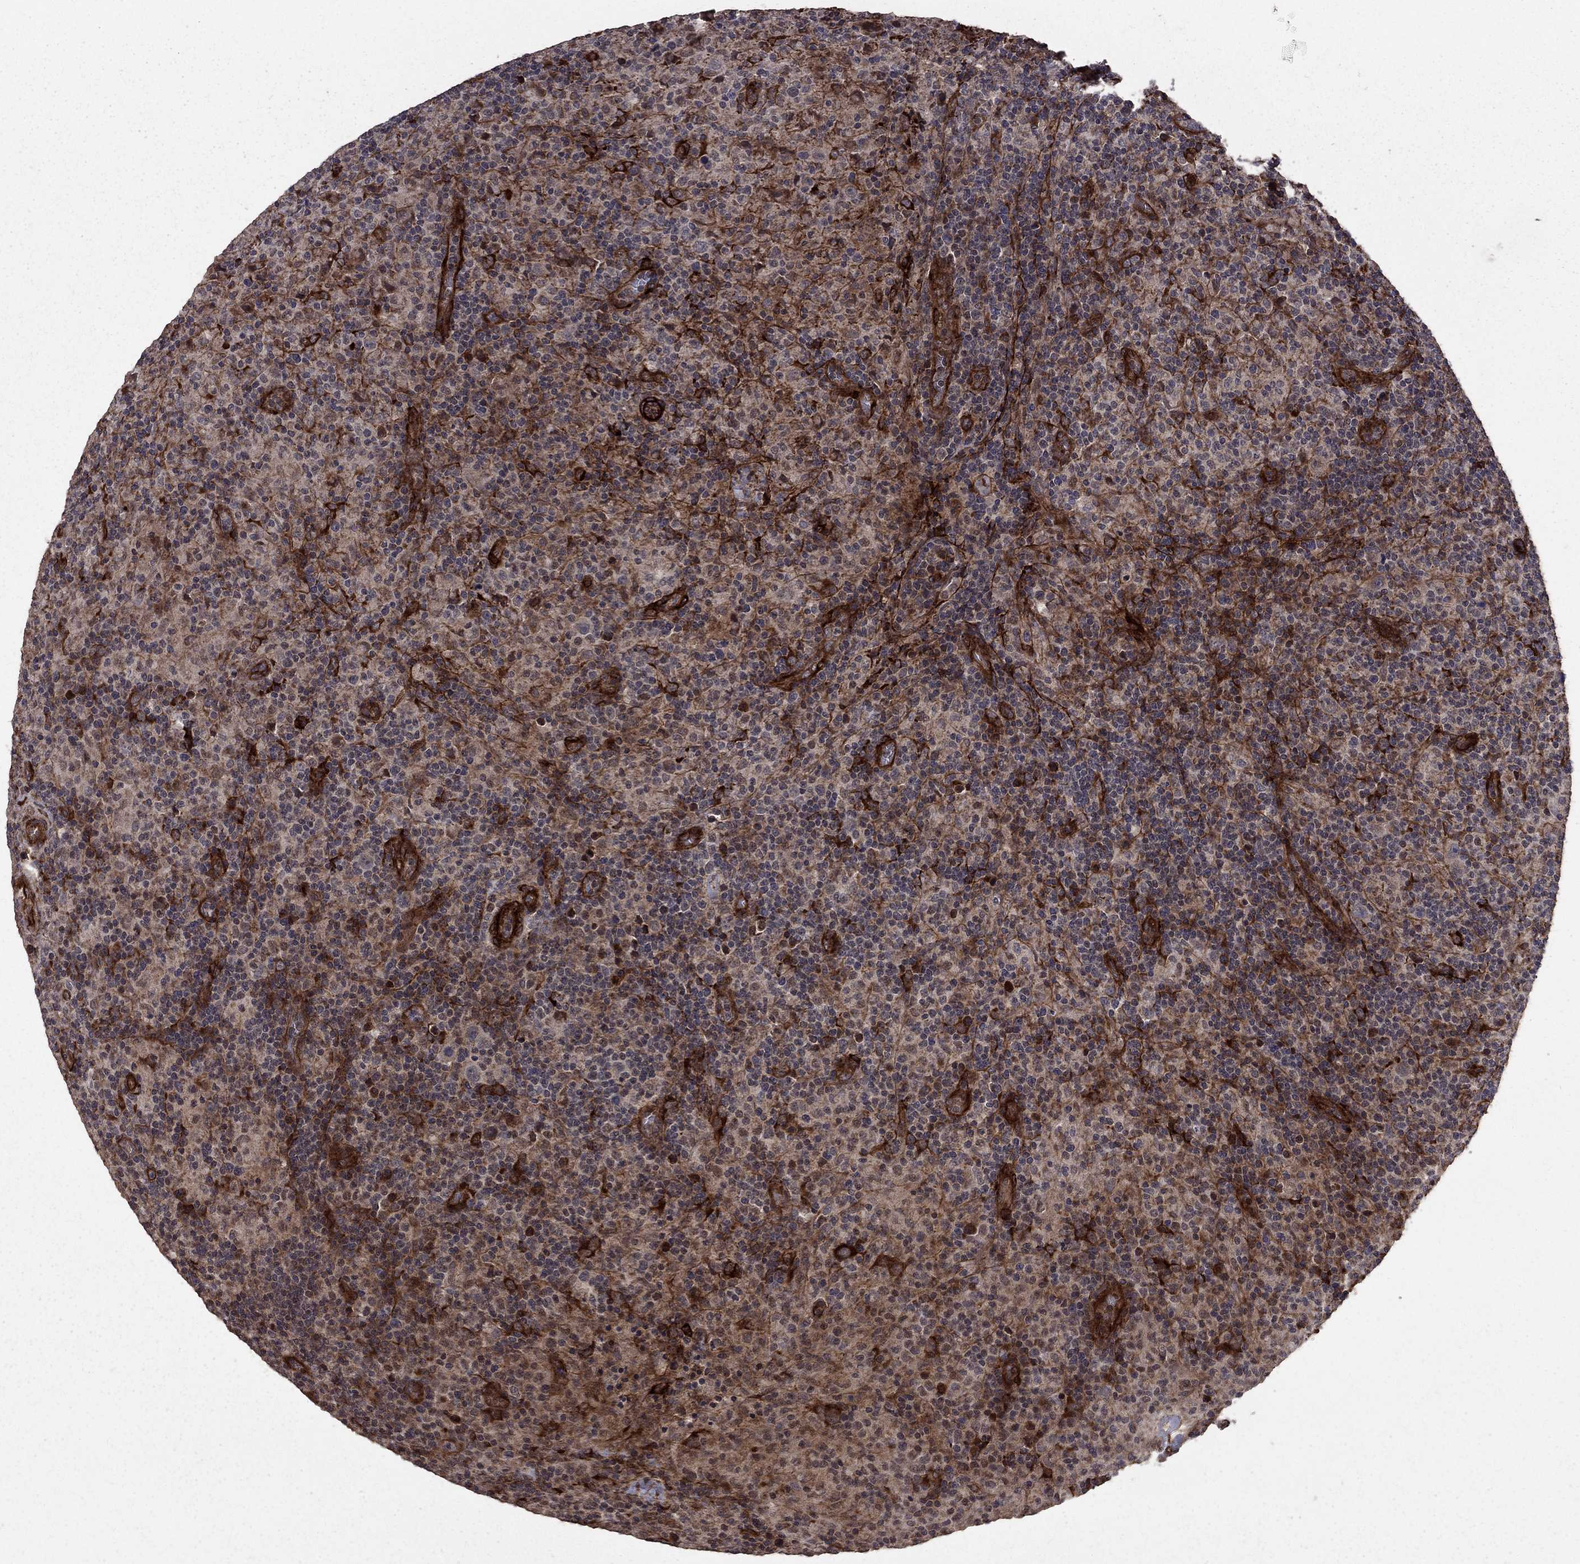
{"staining": {"intensity": "strong", "quantity": "25%-75%", "location": "cytoplasmic/membranous,nuclear"}, "tissue": "lymphoma", "cell_type": "Tumor cells", "image_type": "cancer", "snomed": [{"axis": "morphology", "description": "Hodgkin's disease, NOS"}, {"axis": "topography", "description": "Lymph node"}], "caption": "IHC of lymphoma demonstrates high levels of strong cytoplasmic/membranous and nuclear staining in approximately 25%-75% of tumor cells. The protein is shown in brown color, while the nuclei are stained blue.", "gene": "COL18A1", "patient": {"sex": "male", "age": 70}}